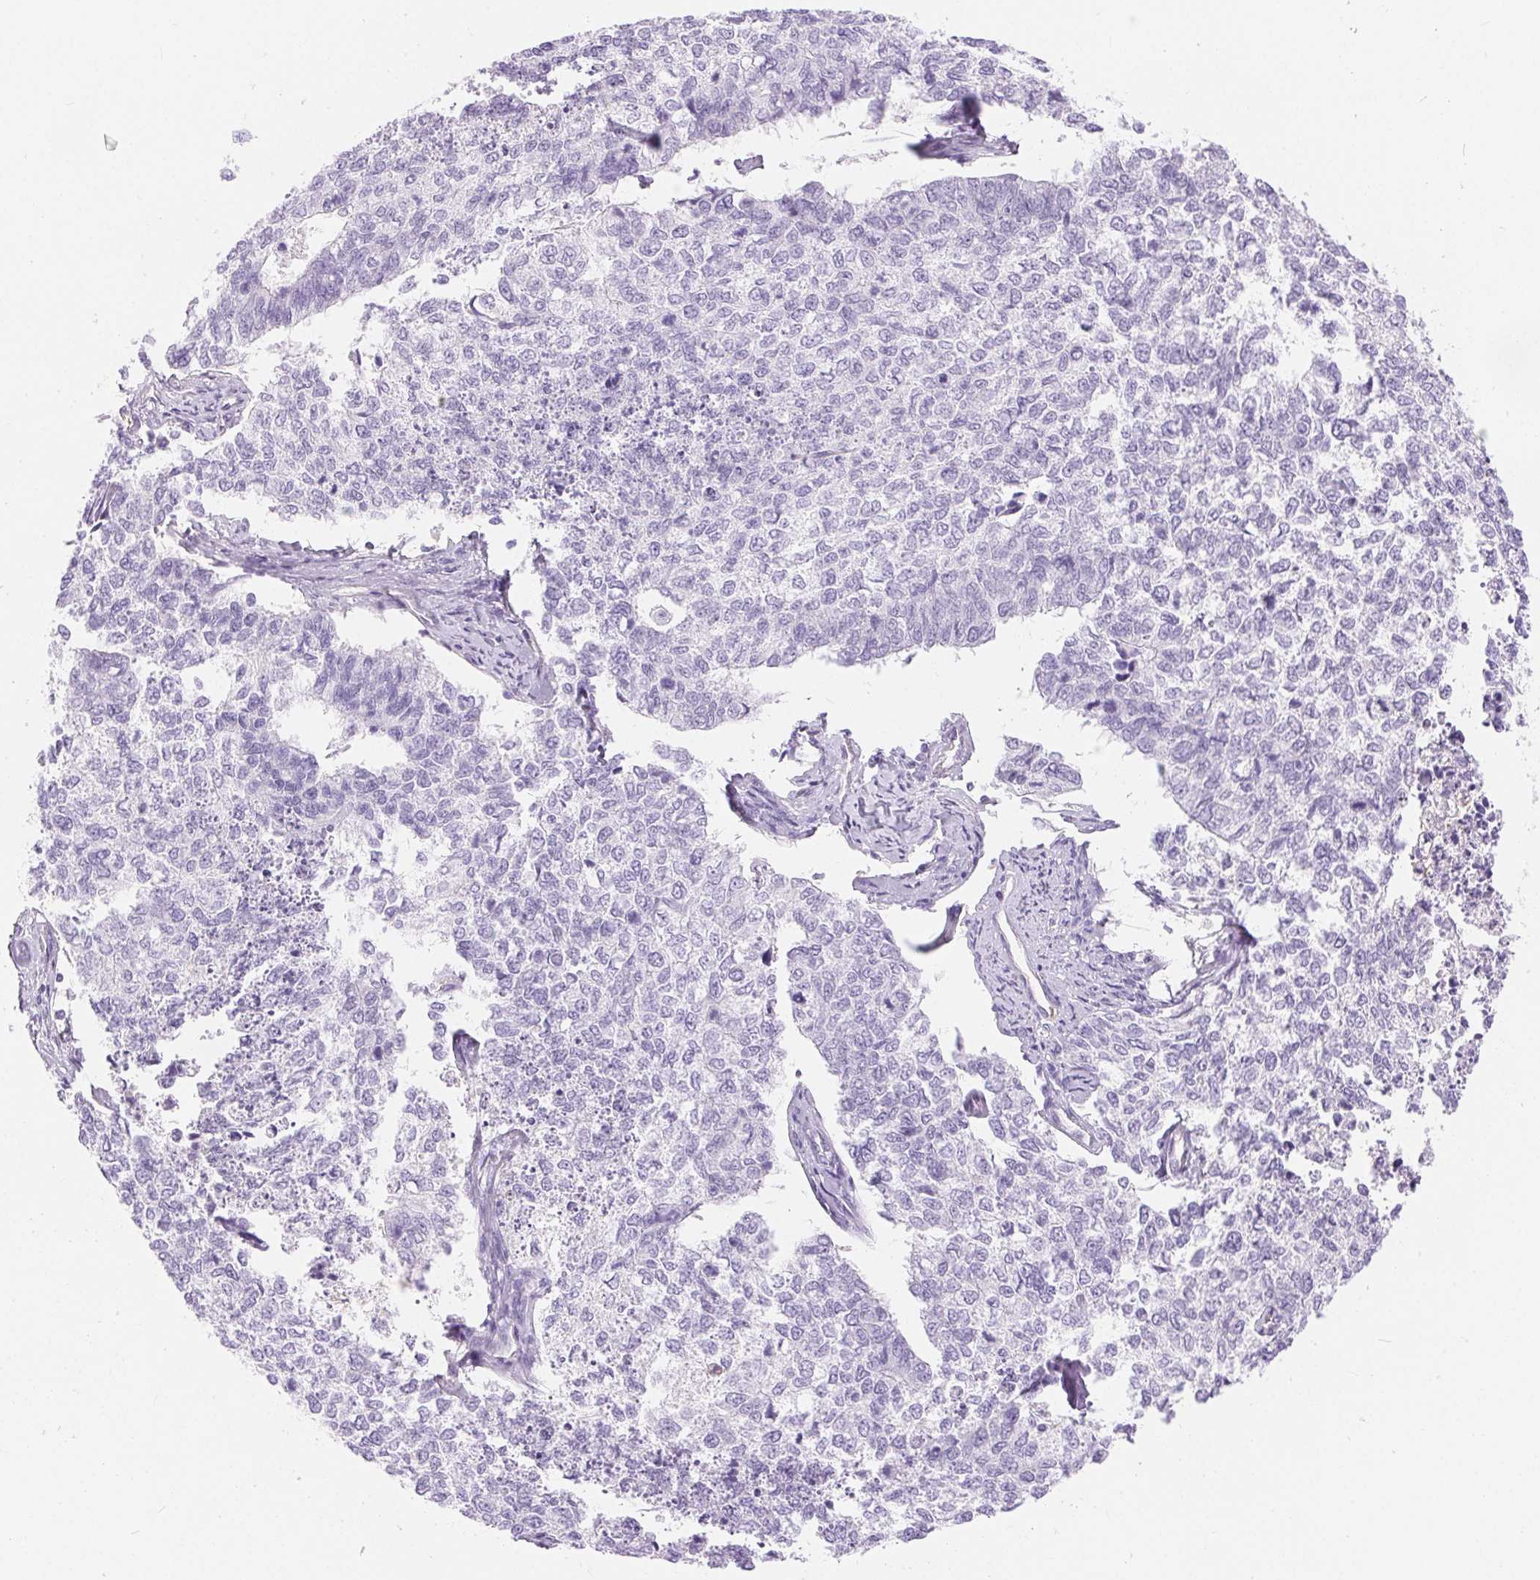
{"staining": {"intensity": "negative", "quantity": "none", "location": "none"}, "tissue": "cervical cancer", "cell_type": "Tumor cells", "image_type": "cancer", "snomed": [{"axis": "morphology", "description": "Adenocarcinoma, NOS"}, {"axis": "topography", "description": "Cervix"}], "caption": "Immunohistochemical staining of cervical adenocarcinoma reveals no significant staining in tumor cells. (DAB immunohistochemistry with hematoxylin counter stain).", "gene": "GFAP", "patient": {"sex": "female", "age": 63}}